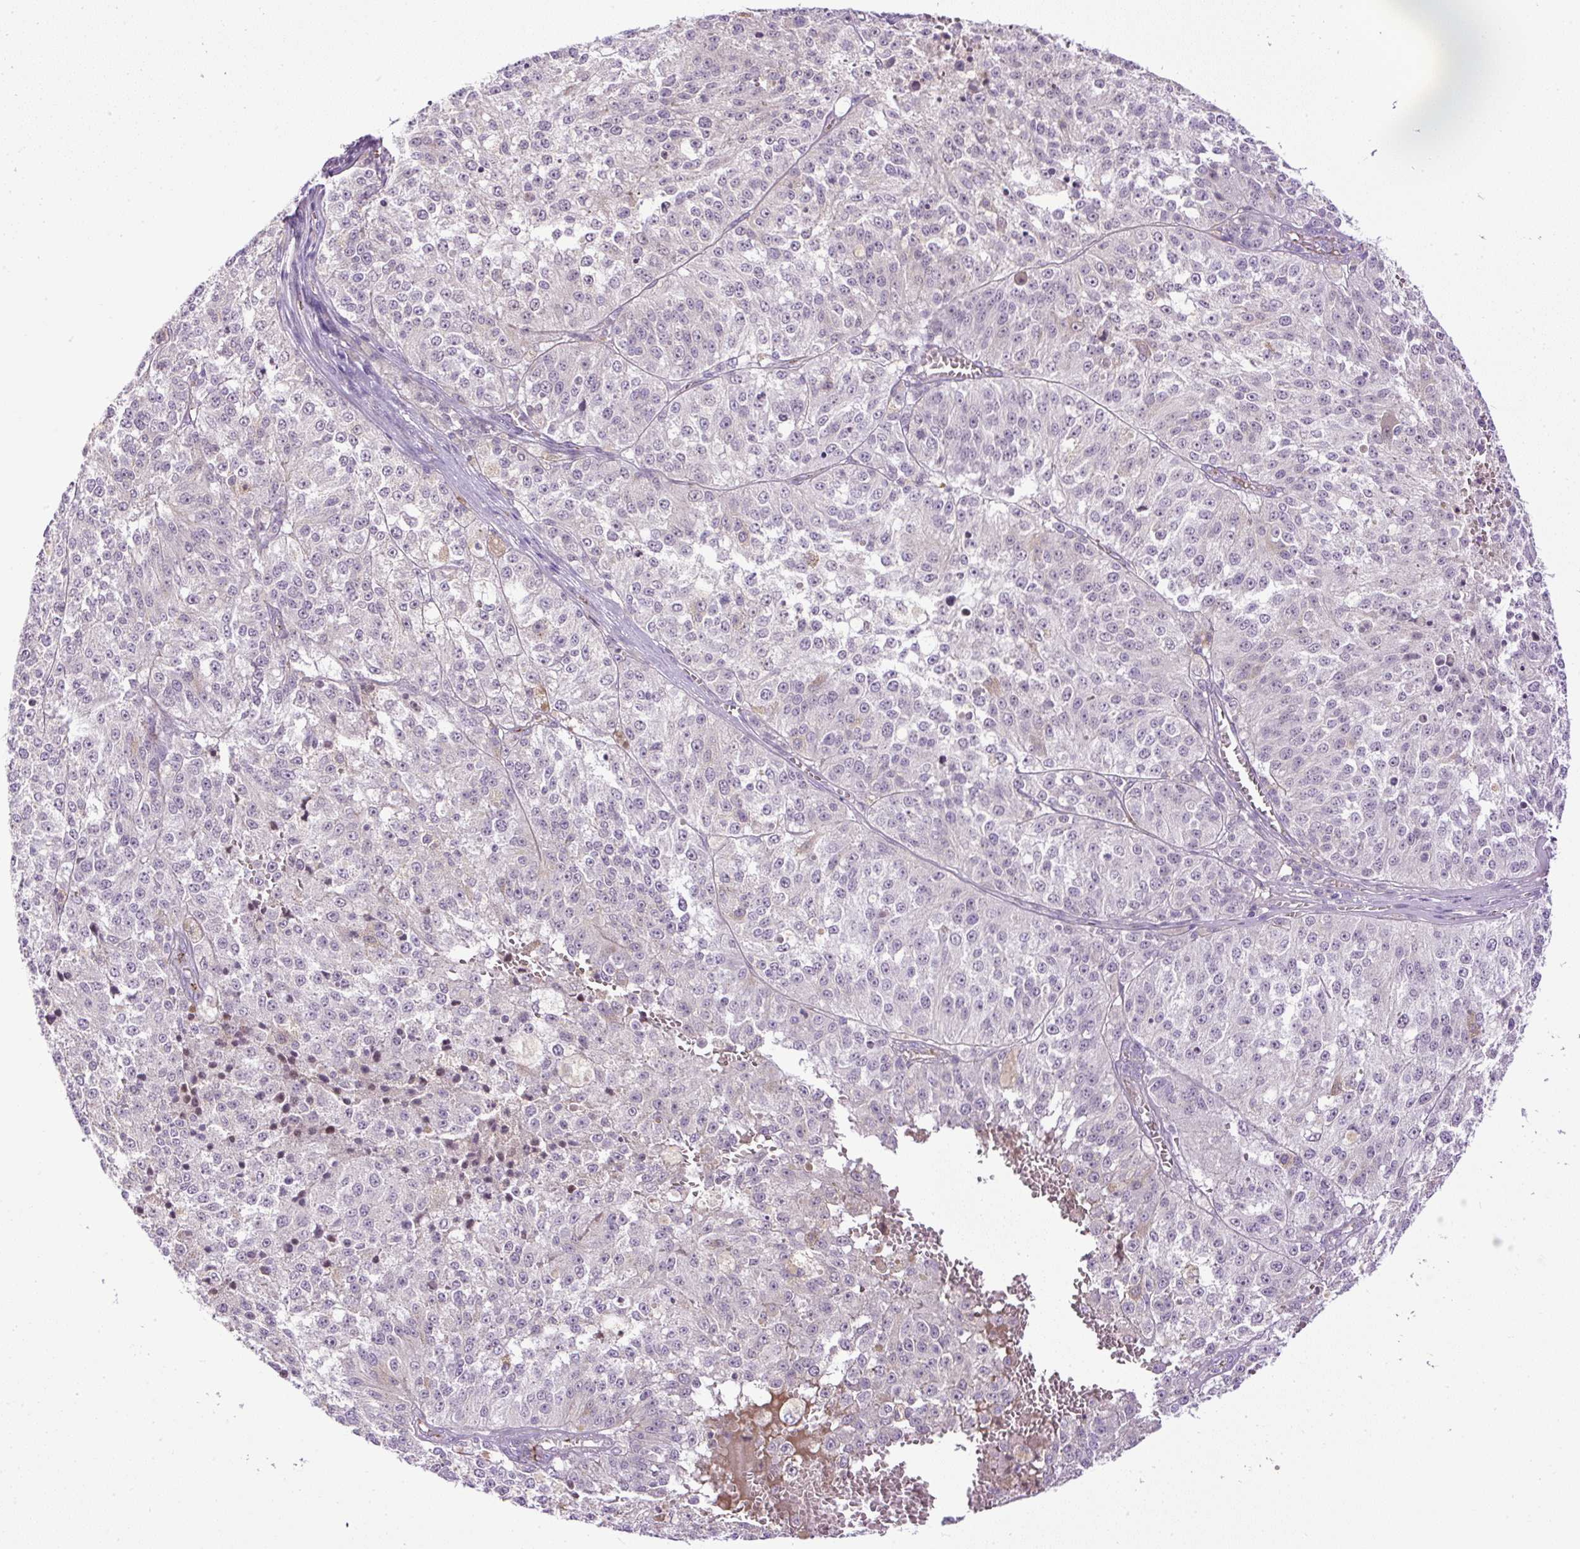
{"staining": {"intensity": "negative", "quantity": "none", "location": "none"}, "tissue": "melanoma", "cell_type": "Tumor cells", "image_type": "cancer", "snomed": [{"axis": "morphology", "description": "Malignant melanoma, NOS"}, {"axis": "topography", "description": "Skin"}], "caption": "This is a micrograph of immunohistochemistry (IHC) staining of melanoma, which shows no positivity in tumor cells.", "gene": "LEFTY2", "patient": {"sex": "female", "age": 64}}